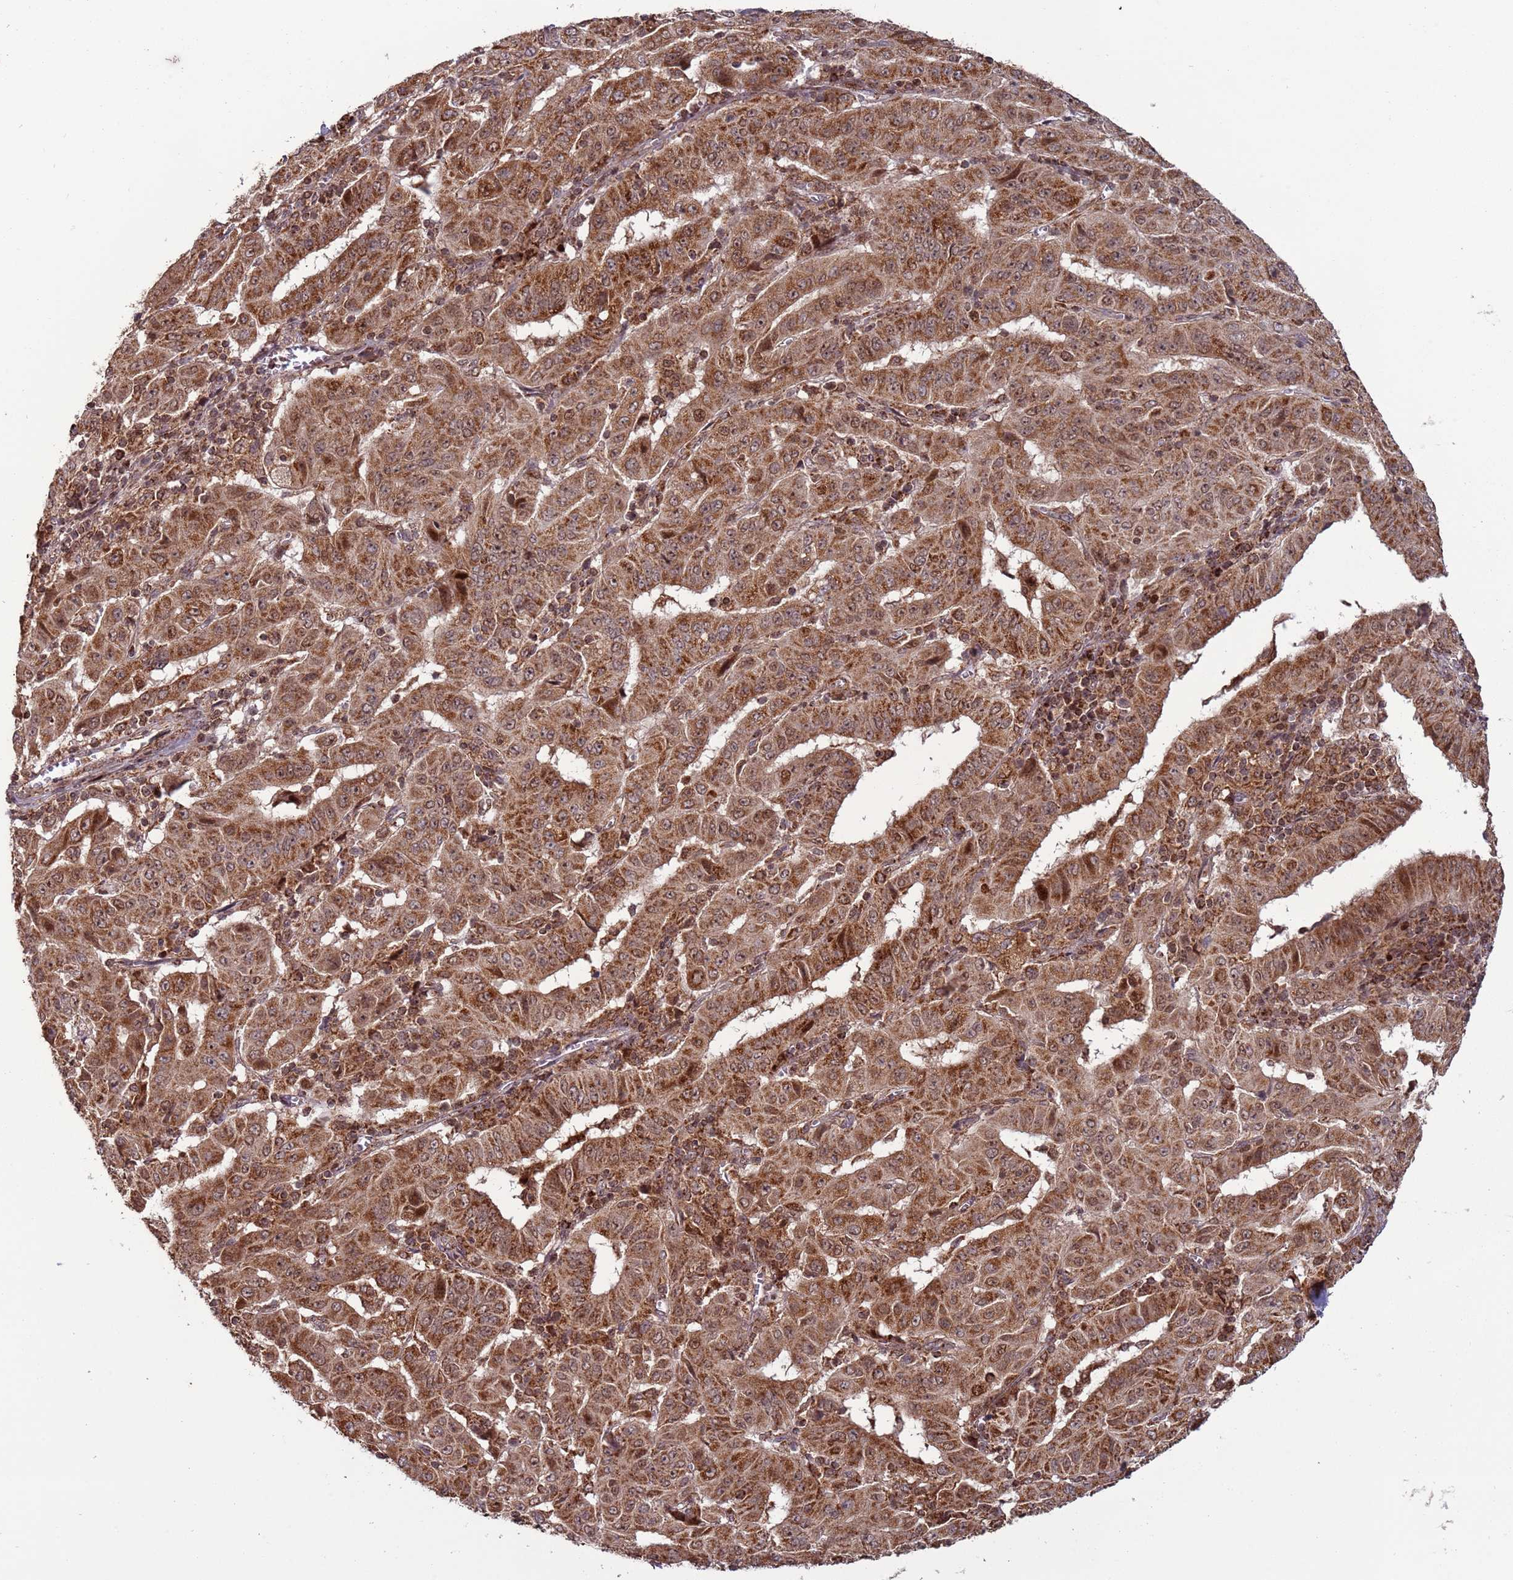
{"staining": {"intensity": "moderate", "quantity": ">75%", "location": "cytoplasmic/membranous,nuclear"}, "tissue": "pancreatic cancer", "cell_type": "Tumor cells", "image_type": "cancer", "snomed": [{"axis": "morphology", "description": "Adenocarcinoma, NOS"}, {"axis": "topography", "description": "Pancreas"}], "caption": "Immunohistochemical staining of human pancreatic adenocarcinoma displays moderate cytoplasmic/membranous and nuclear protein positivity in approximately >75% of tumor cells. The staining is performed using DAB brown chromogen to label protein expression. The nuclei are counter-stained blue using hematoxylin.", "gene": "RCOR2", "patient": {"sex": "male", "age": 63}}